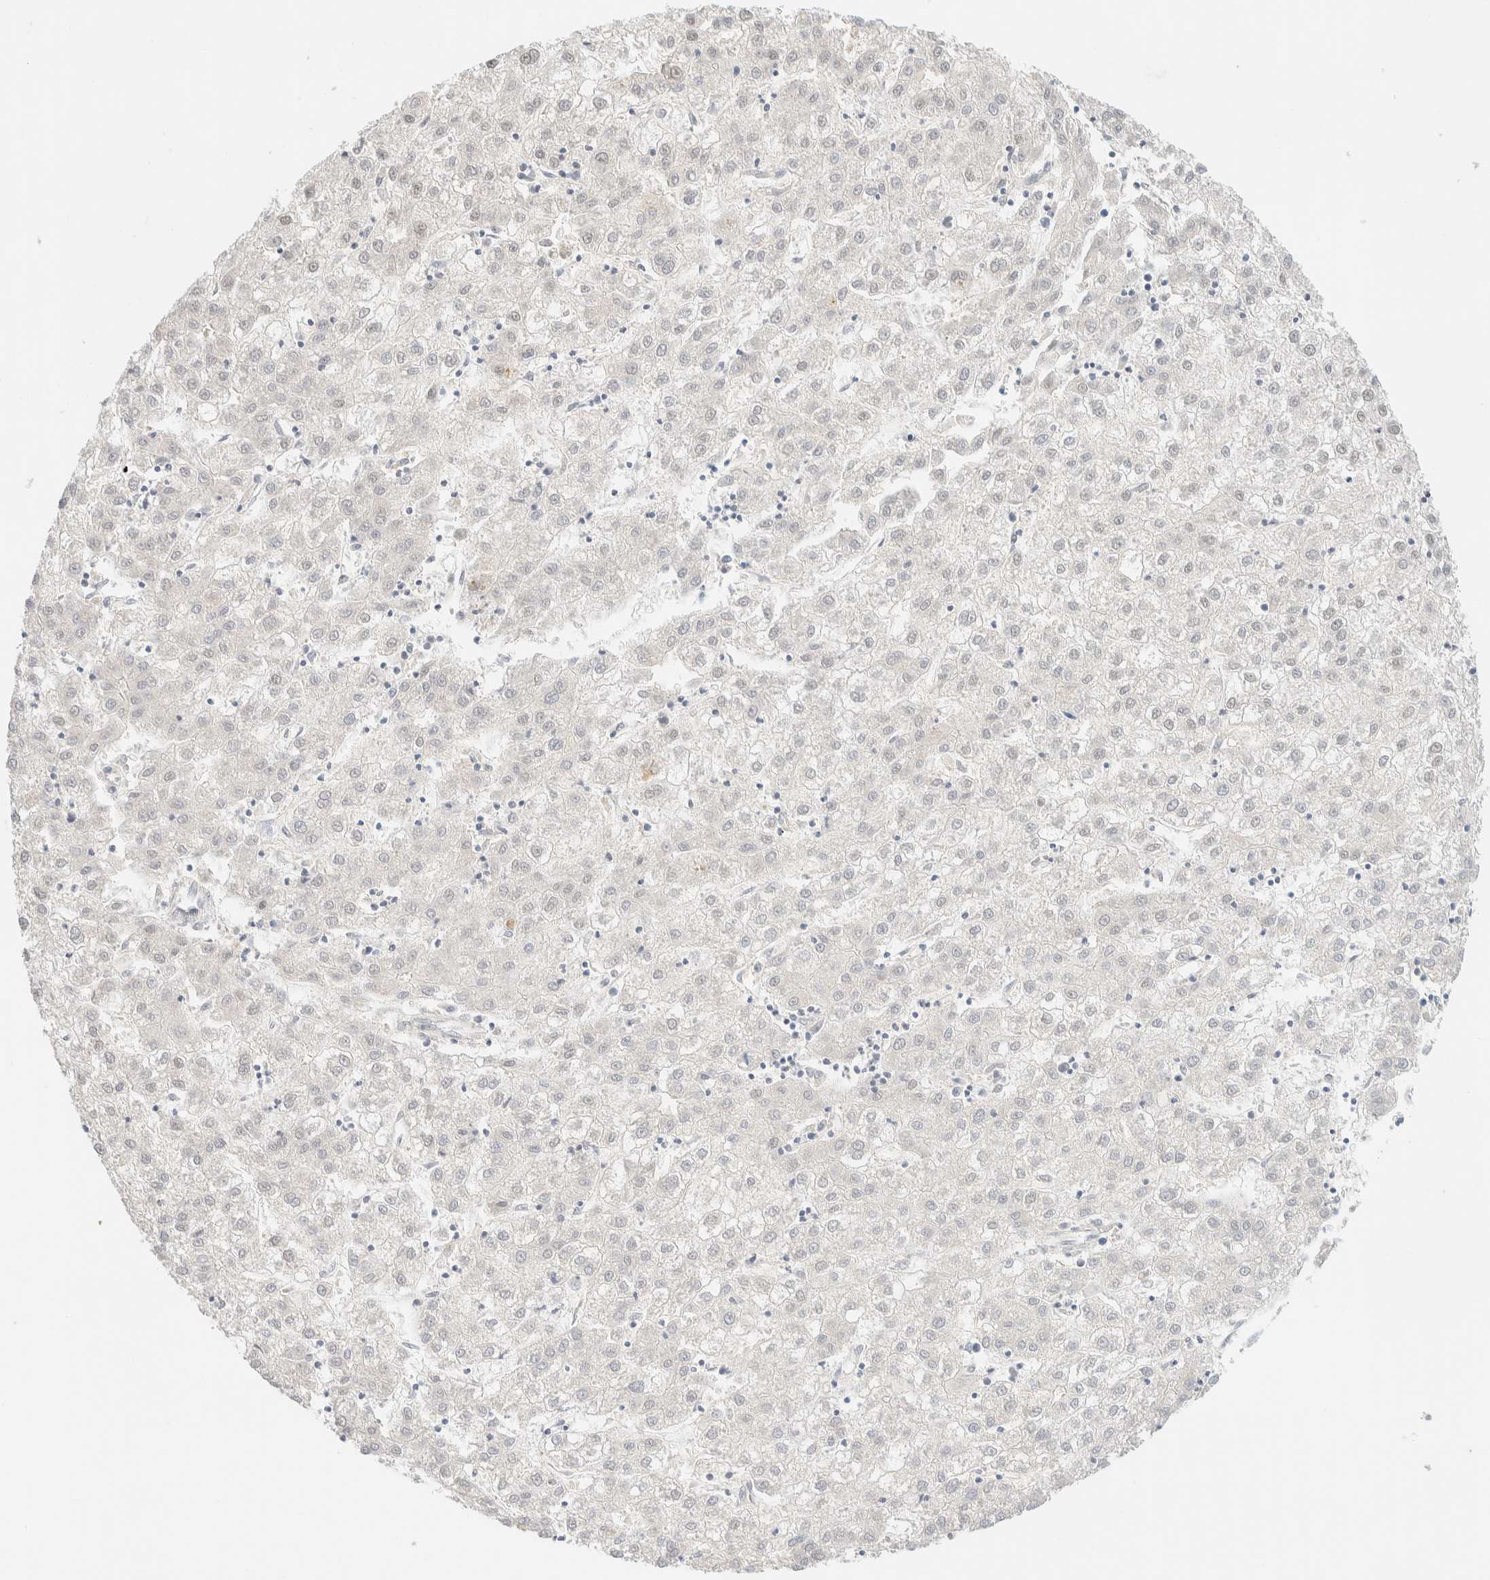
{"staining": {"intensity": "weak", "quantity": "<25%", "location": "nuclear"}, "tissue": "liver cancer", "cell_type": "Tumor cells", "image_type": "cancer", "snomed": [{"axis": "morphology", "description": "Carcinoma, Hepatocellular, NOS"}, {"axis": "topography", "description": "Liver"}], "caption": "Immunohistochemical staining of human liver hepatocellular carcinoma displays no significant staining in tumor cells.", "gene": "PYGO2", "patient": {"sex": "male", "age": 72}}